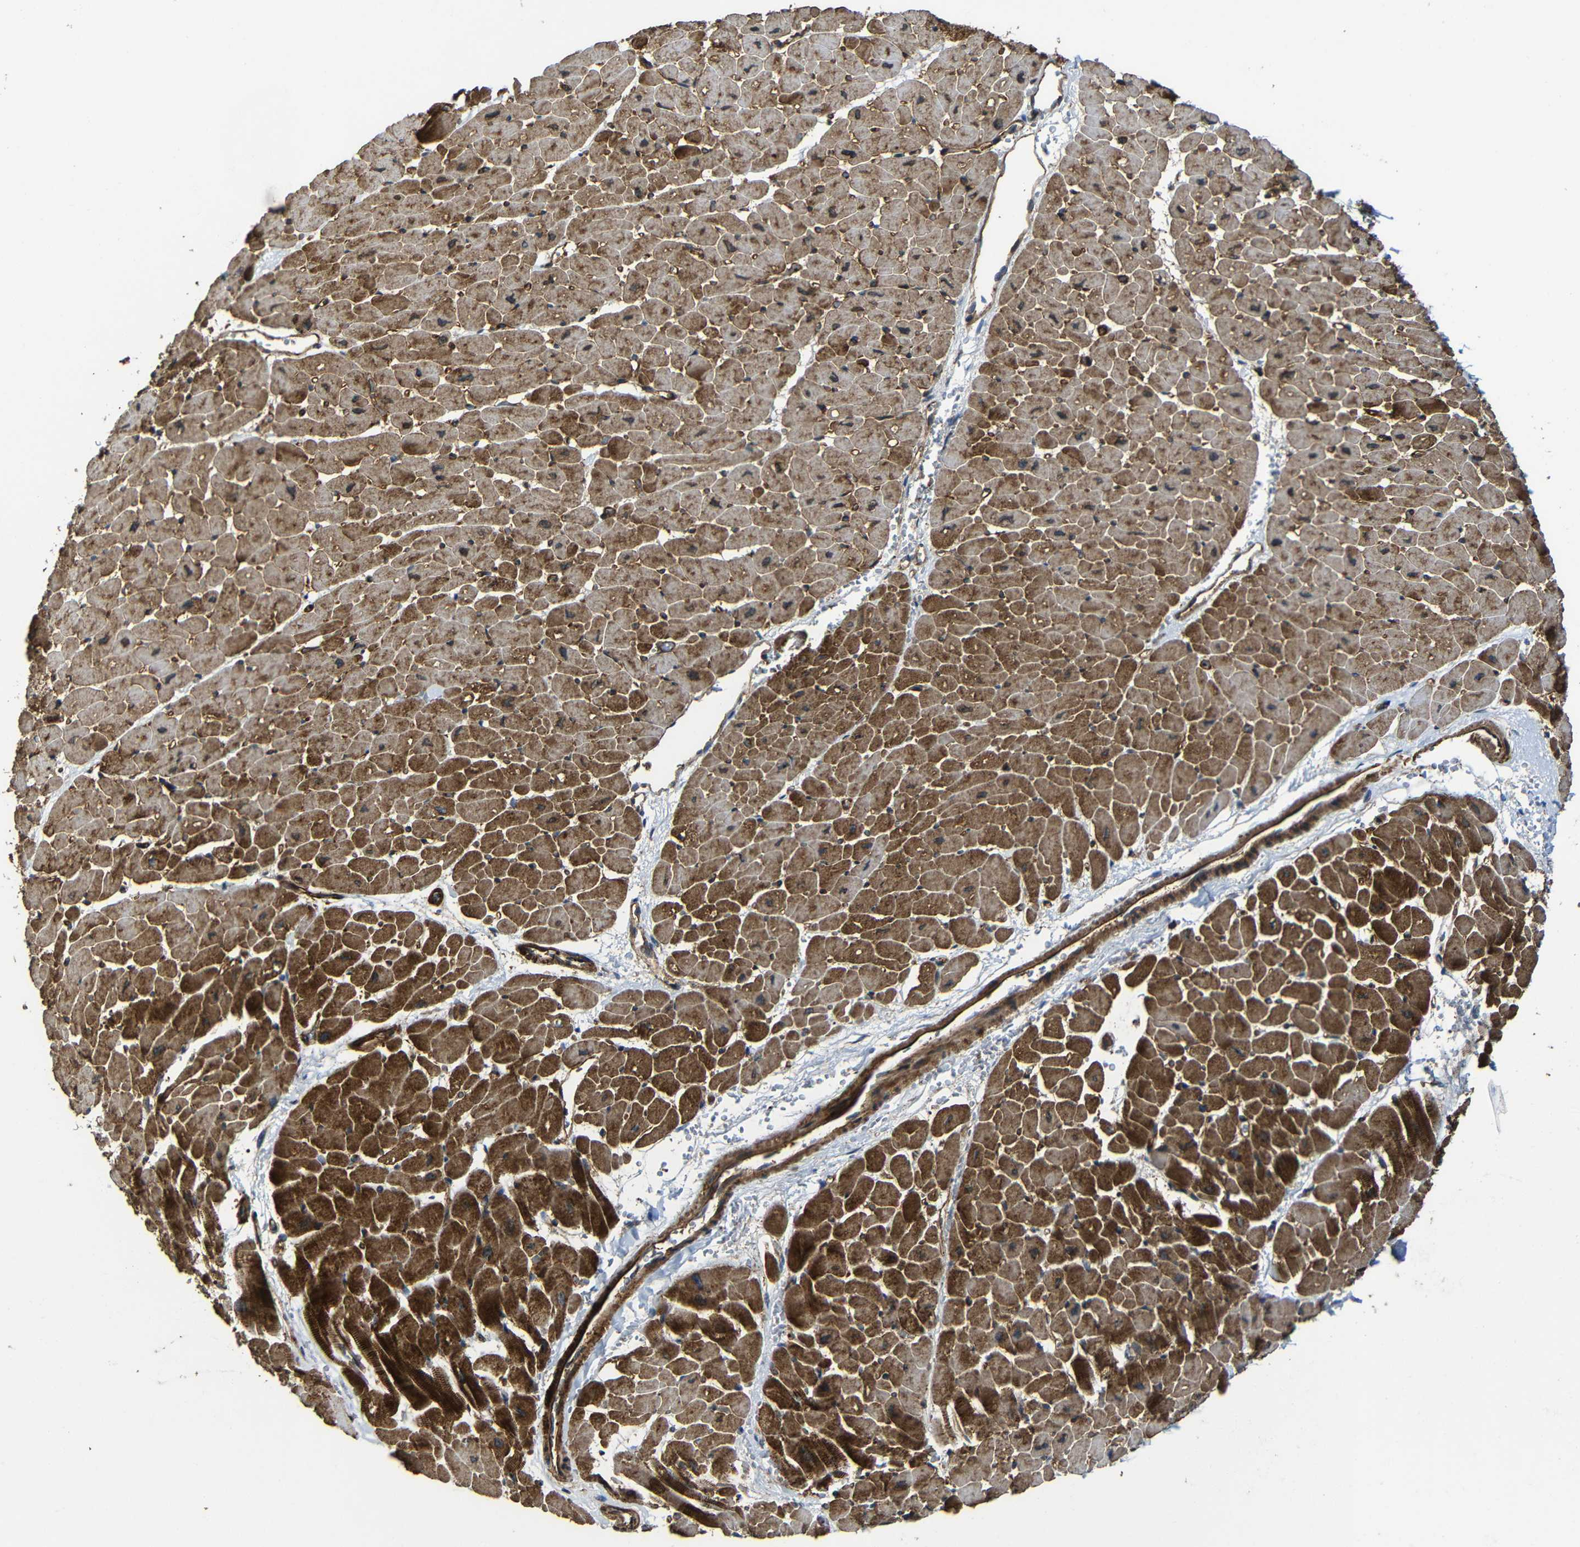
{"staining": {"intensity": "strong", "quantity": ">75%", "location": "cytoplasmic/membranous"}, "tissue": "heart muscle", "cell_type": "Cardiomyocytes", "image_type": "normal", "snomed": [{"axis": "morphology", "description": "Normal tissue, NOS"}, {"axis": "topography", "description": "Heart"}], "caption": "Approximately >75% of cardiomyocytes in normal human heart muscle exhibit strong cytoplasmic/membranous protein expression as visualized by brown immunohistochemical staining.", "gene": "PTCH1", "patient": {"sex": "male", "age": 45}}